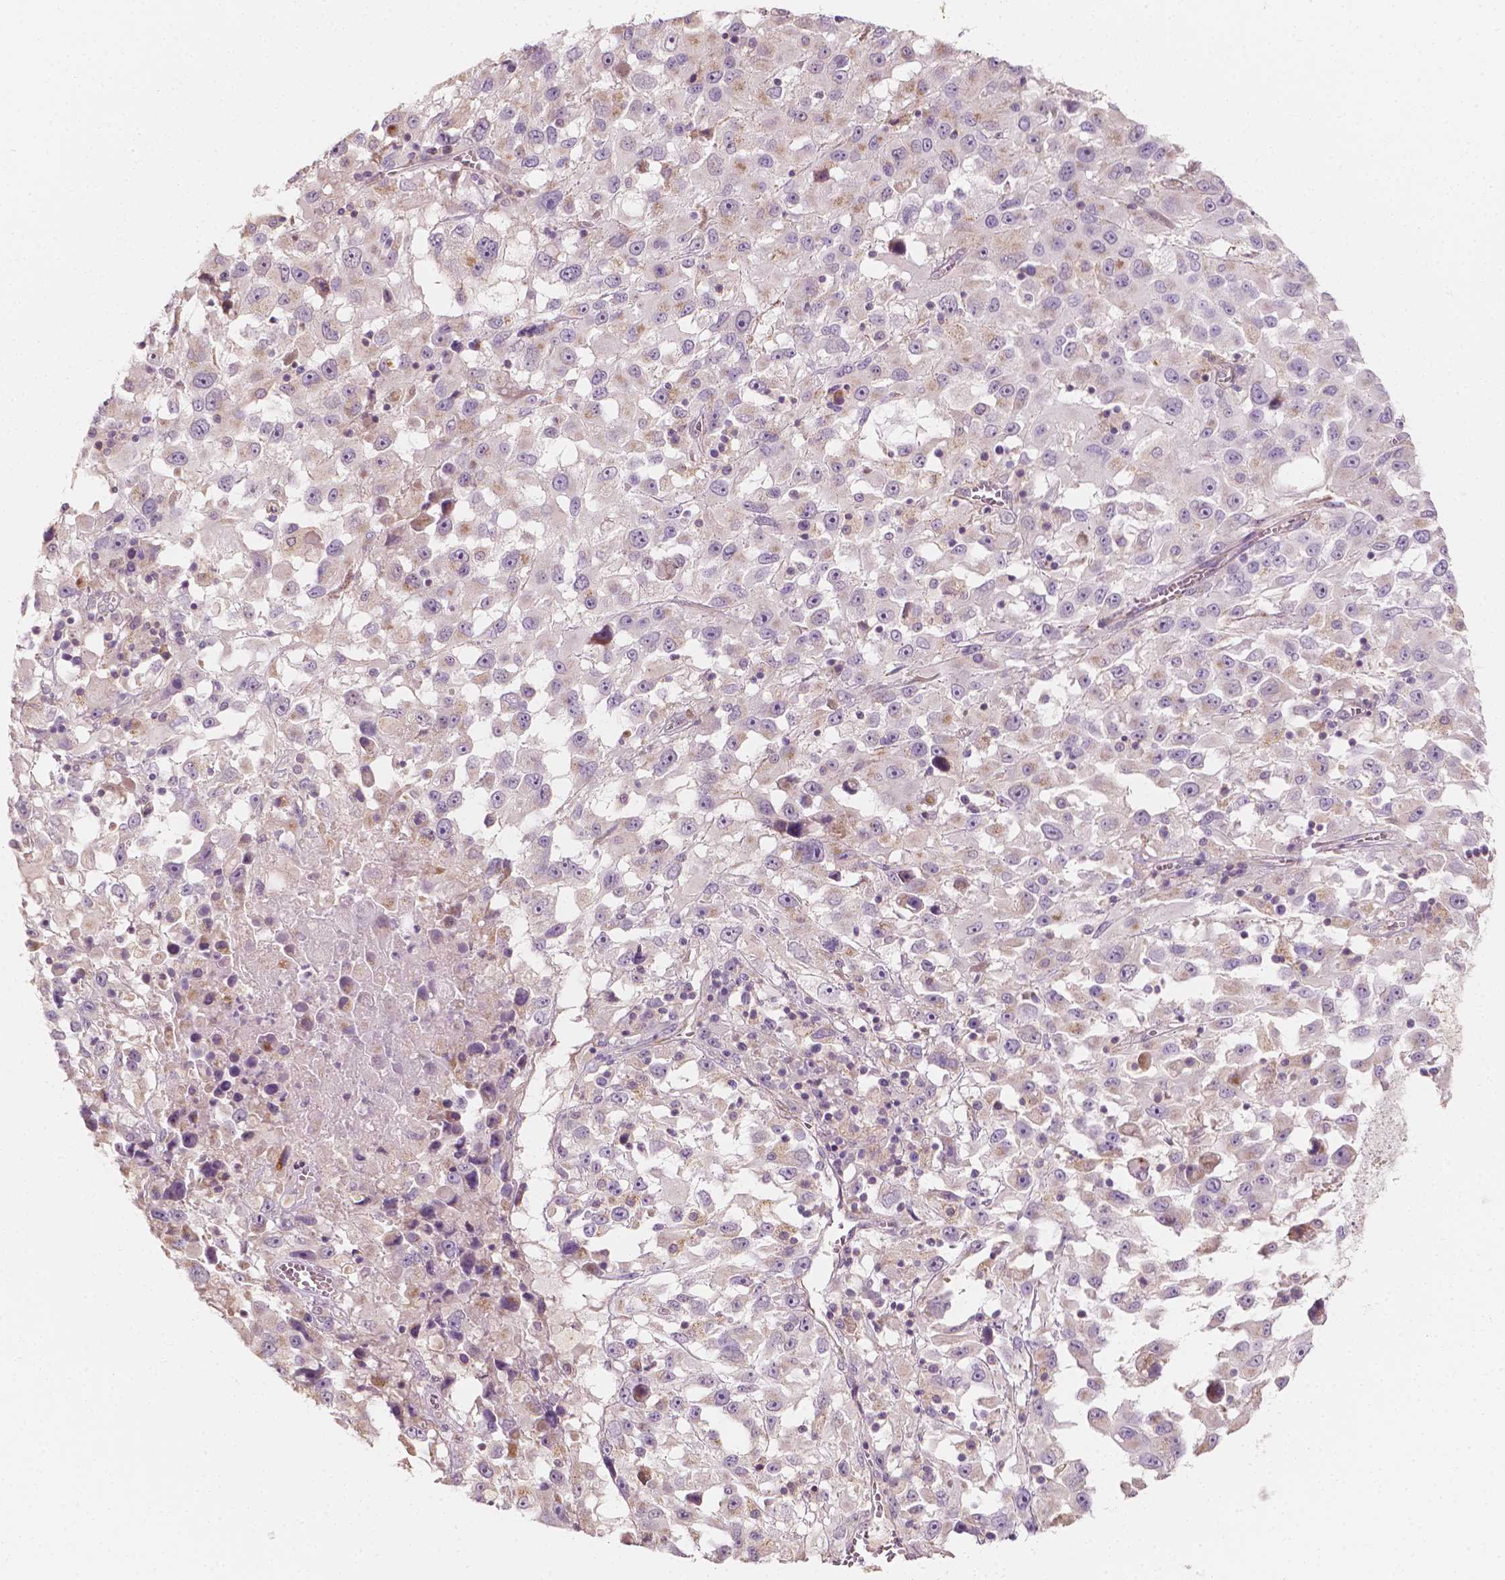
{"staining": {"intensity": "negative", "quantity": "none", "location": "none"}, "tissue": "melanoma", "cell_type": "Tumor cells", "image_type": "cancer", "snomed": [{"axis": "morphology", "description": "Malignant melanoma, Metastatic site"}, {"axis": "topography", "description": "Soft tissue"}], "caption": "Immunohistochemistry of melanoma demonstrates no positivity in tumor cells.", "gene": "SHPK", "patient": {"sex": "male", "age": 50}}